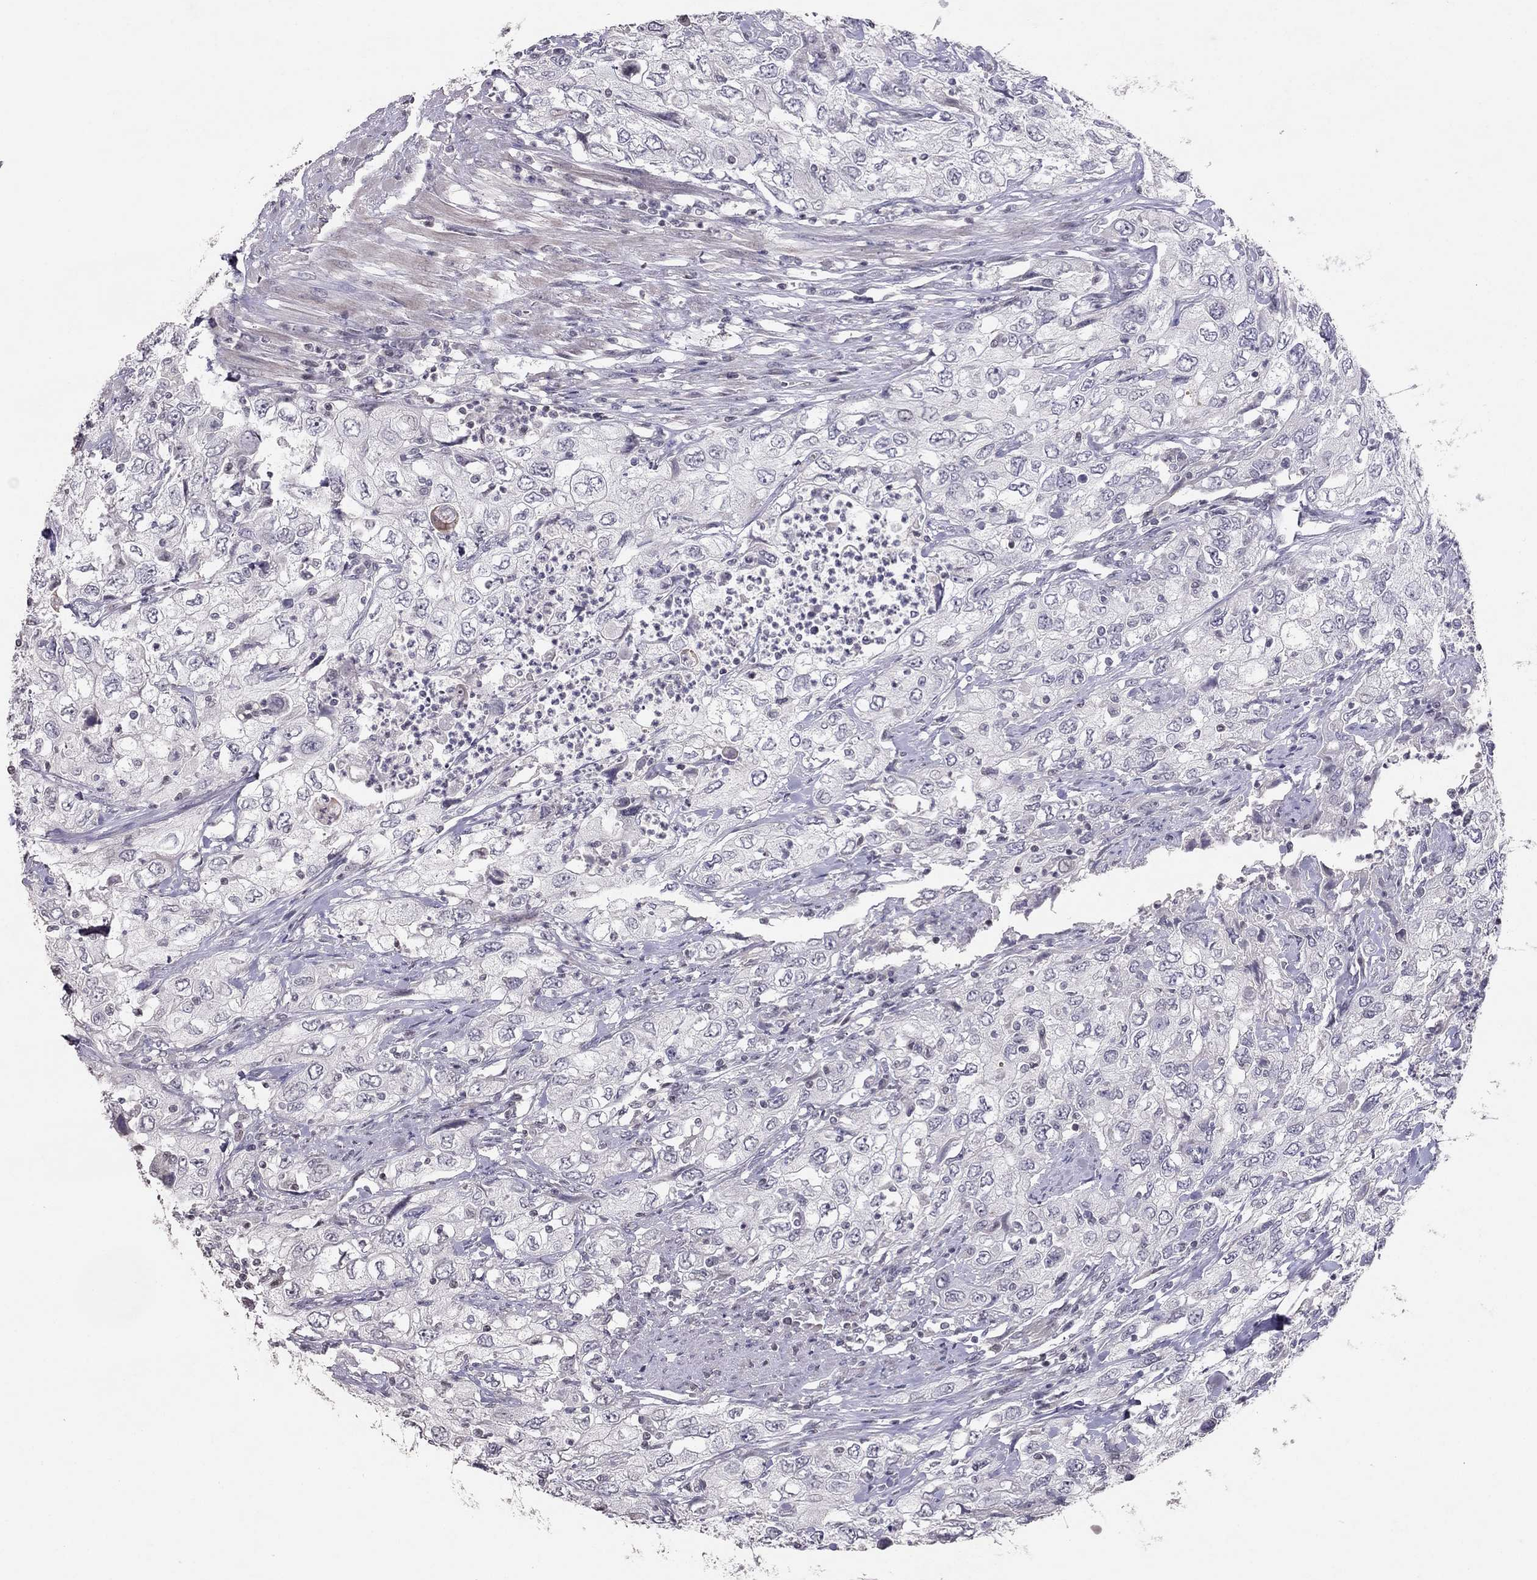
{"staining": {"intensity": "negative", "quantity": "none", "location": "none"}, "tissue": "urothelial cancer", "cell_type": "Tumor cells", "image_type": "cancer", "snomed": [{"axis": "morphology", "description": "Urothelial carcinoma, High grade"}, {"axis": "topography", "description": "Urinary bladder"}], "caption": "Urothelial cancer stained for a protein using IHC exhibits no staining tumor cells.", "gene": "TSHB", "patient": {"sex": "male", "age": 76}}